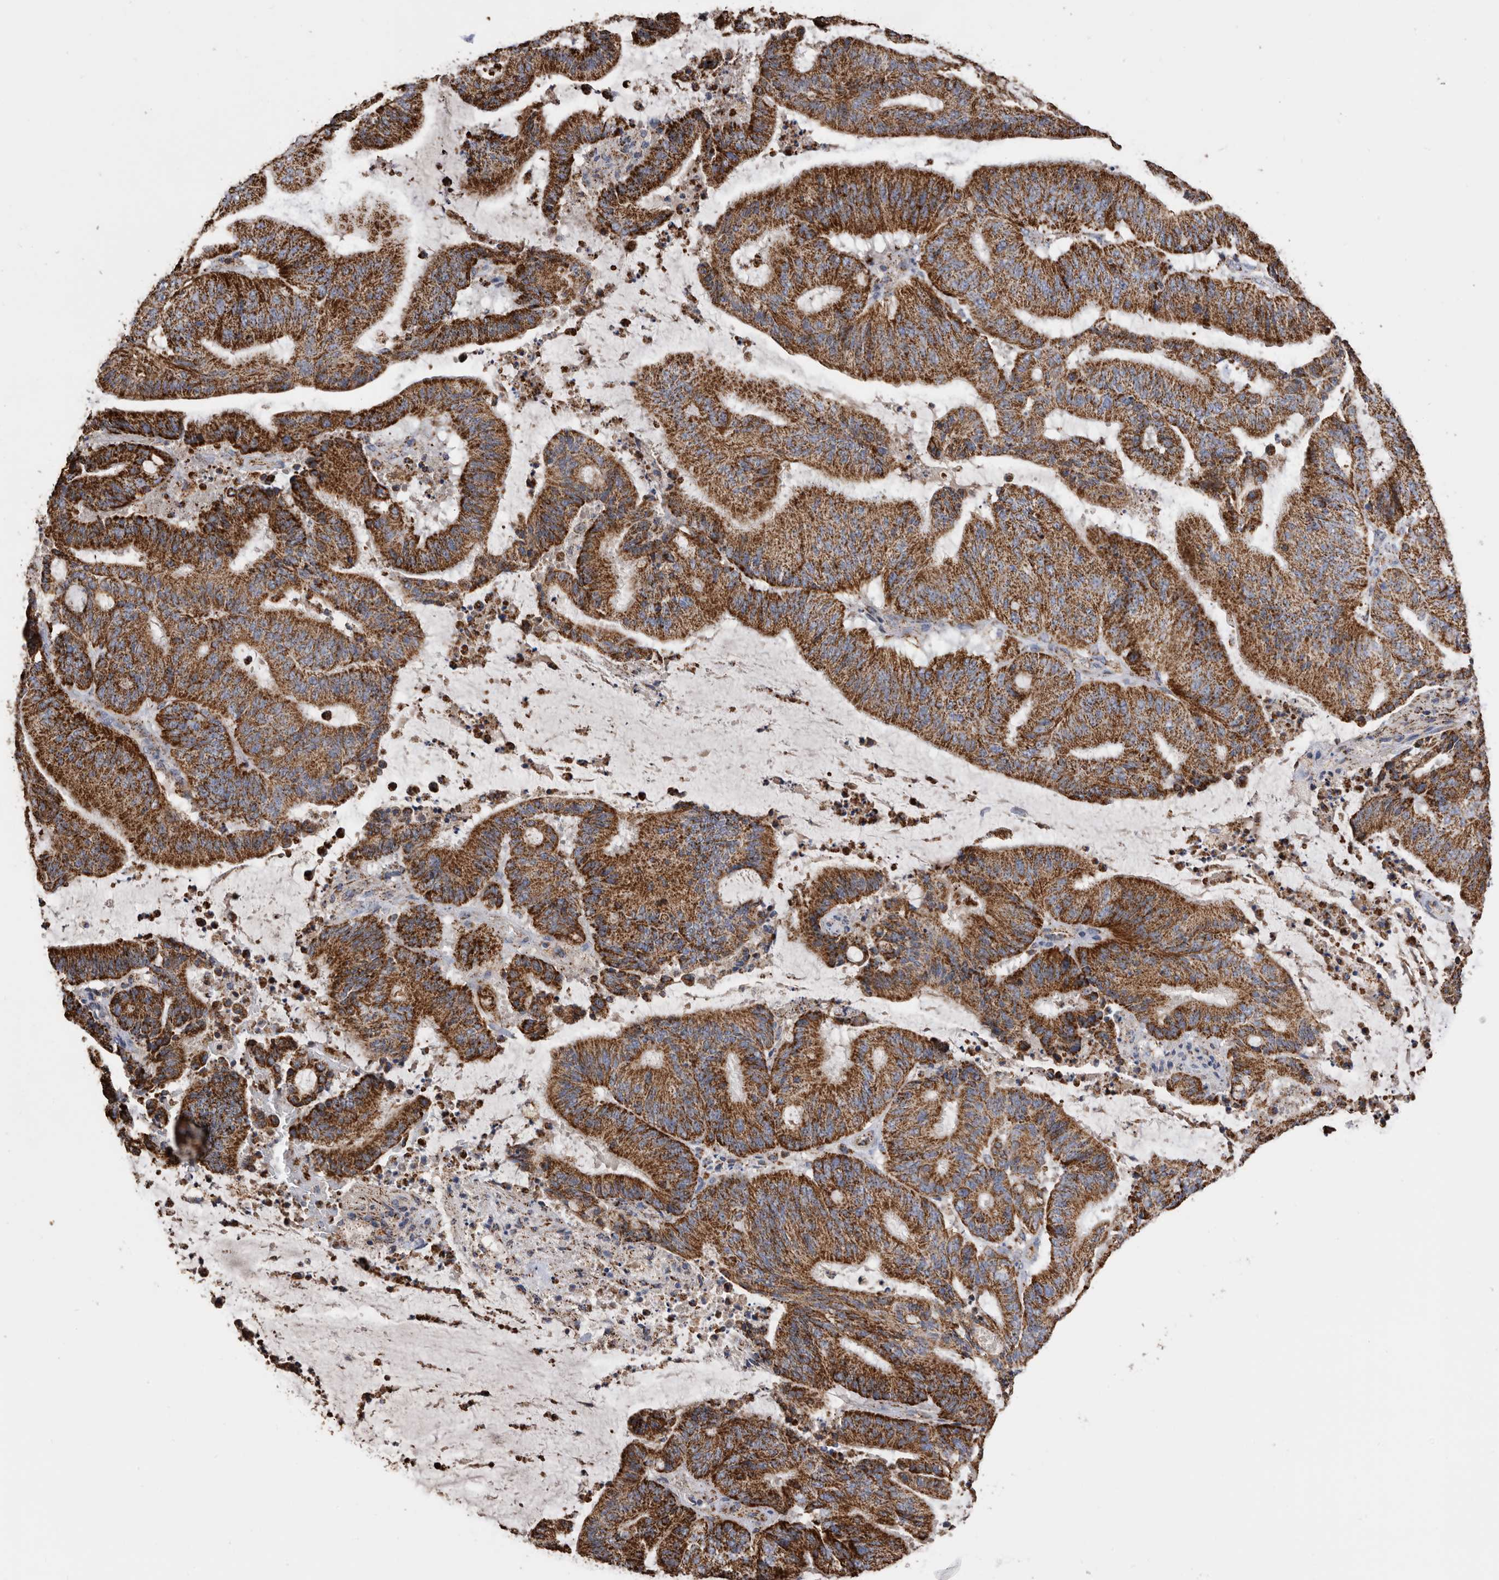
{"staining": {"intensity": "strong", "quantity": ">75%", "location": "cytoplasmic/membranous"}, "tissue": "liver cancer", "cell_type": "Tumor cells", "image_type": "cancer", "snomed": [{"axis": "morphology", "description": "Normal tissue, NOS"}, {"axis": "morphology", "description": "Cholangiocarcinoma"}, {"axis": "topography", "description": "Liver"}, {"axis": "topography", "description": "Peripheral nerve tissue"}], "caption": "High-magnification brightfield microscopy of liver cancer stained with DAB (3,3'-diaminobenzidine) (brown) and counterstained with hematoxylin (blue). tumor cells exhibit strong cytoplasmic/membranous expression is present in approximately>75% of cells.", "gene": "WFDC1", "patient": {"sex": "female", "age": 73}}